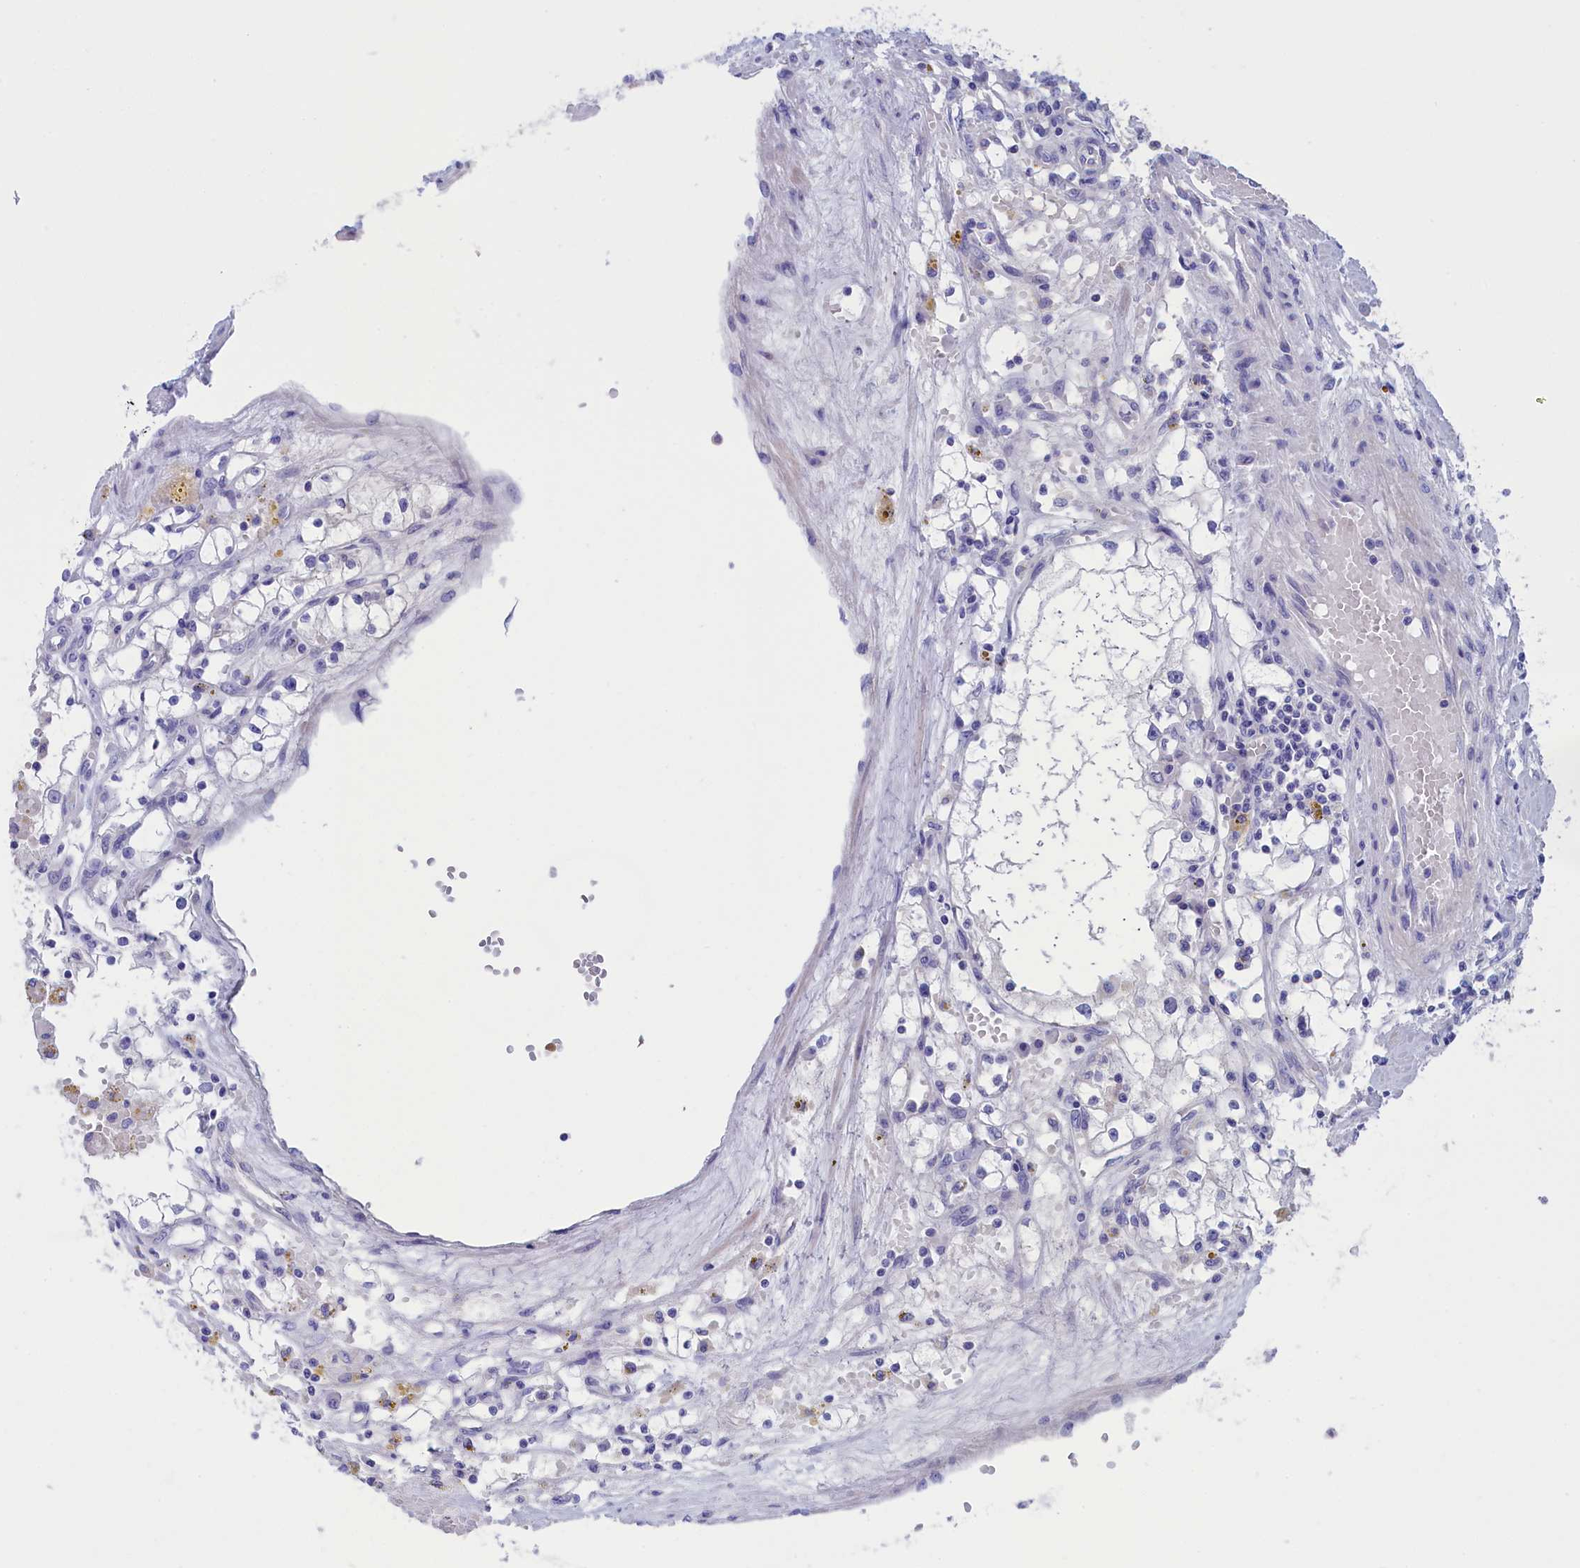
{"staining": {"intensity": "negative", "quantity": "none", "location": "none"}, "tissue": "renal cancer", "cell_type": "Tumor cells", "image_type": "cancer", "snomed": [{"axis": "morphology", "description": "Adenocarcinoma, NOS"}, {"axis": "topography", "description": "Kidney"}], "caption": "DAB (3,3'-diaminobenzidine) immunohistochemical staining of human adenocarcinoma (renal) exhibits no significant staining in tumor cells. (Brightfield microscopy of DAB immunohistochemistry (IHC) at high magnification).", "gene": "VPS35L", "patient": {"sex": "male", "age": 56}}